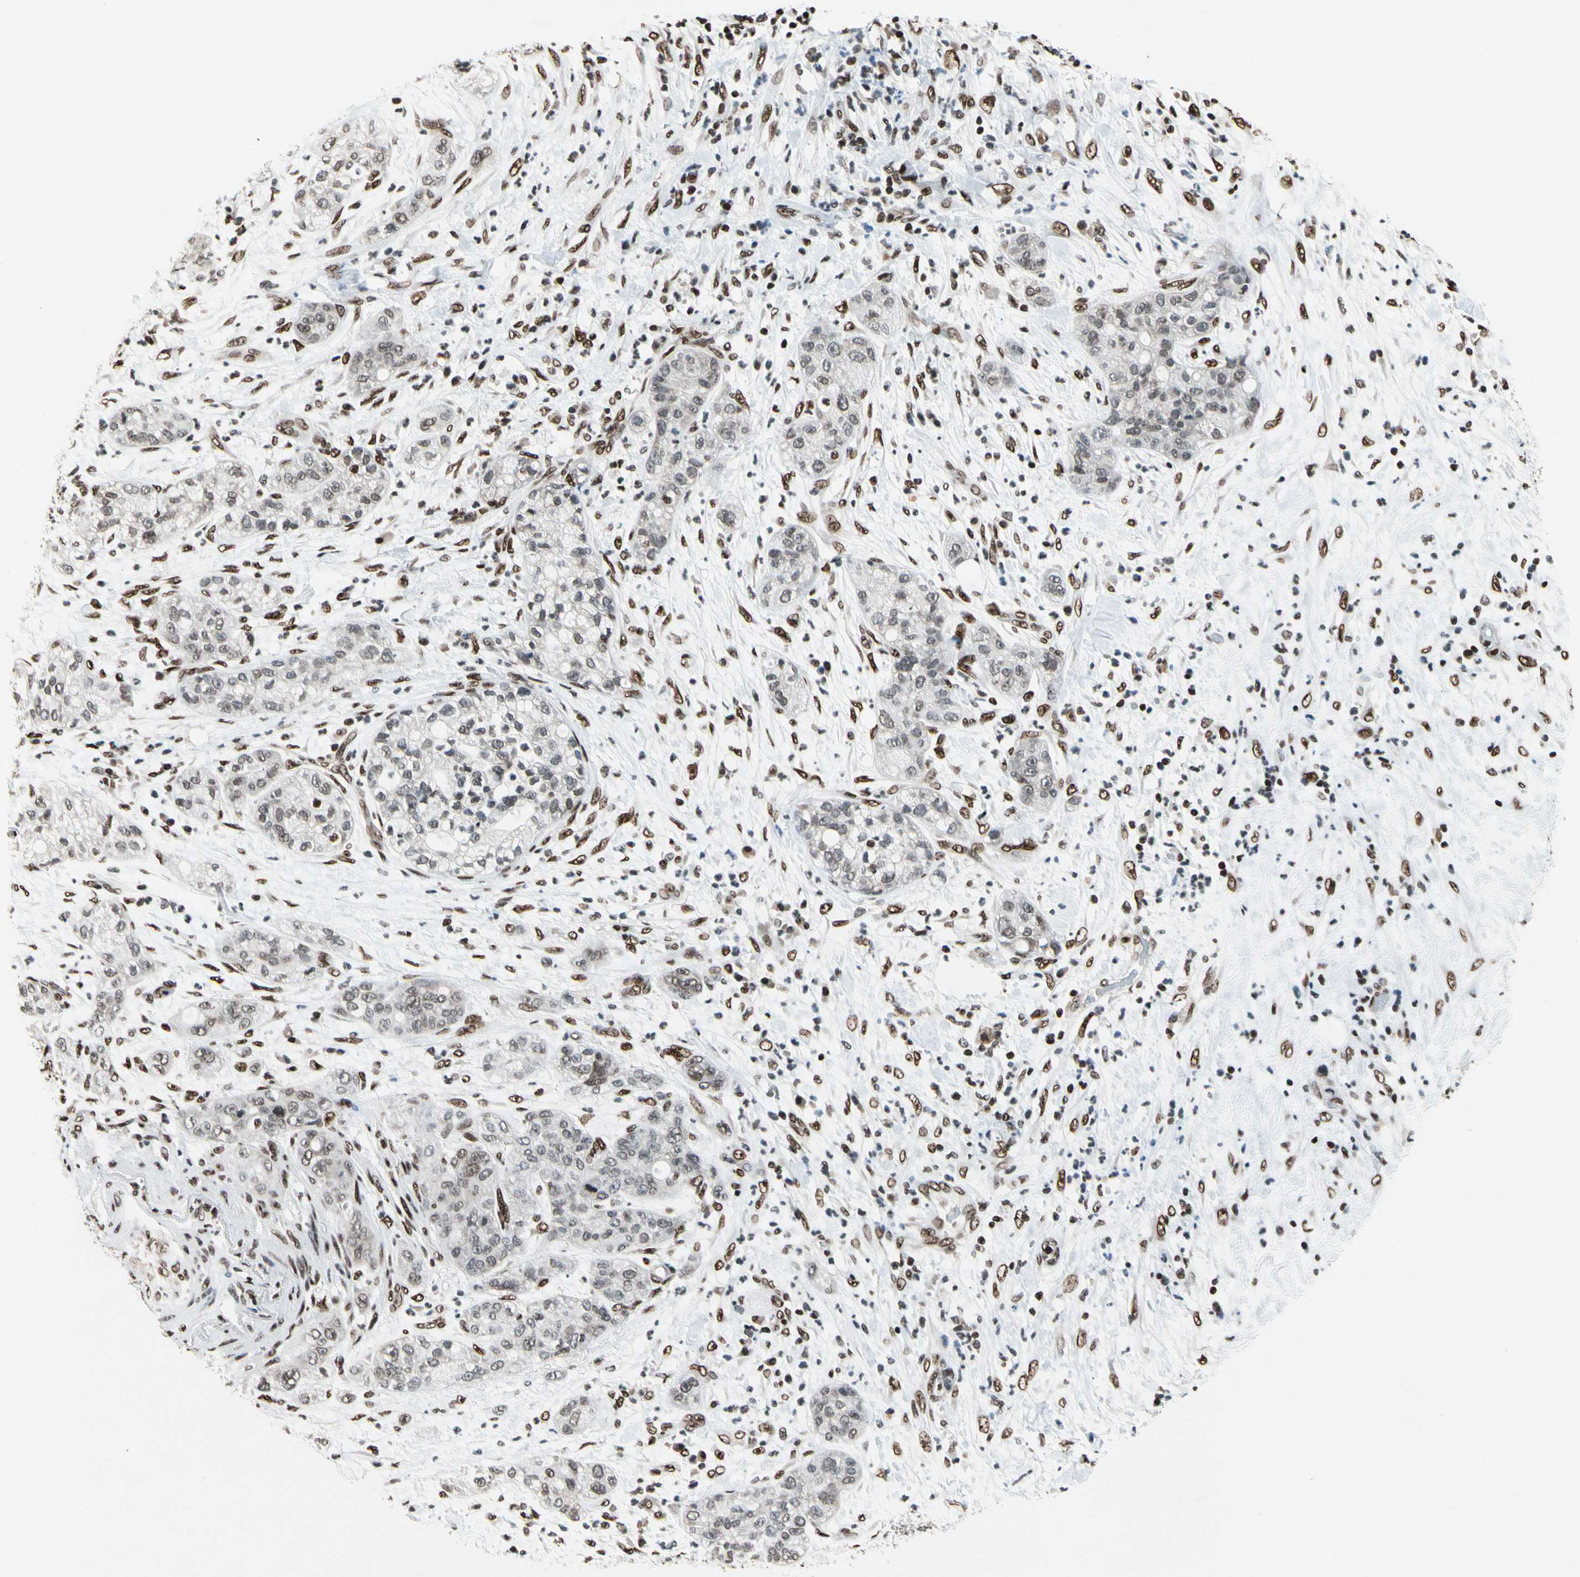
{"staining": {"intensity": "weak", "quantity": ">75%", "location": "nuclear"}, "tissue": "pancreatic cancer", "cell_type": "Tumor cells", "image_type": "cancer", "snomed": [{"axis": "morphology", "description": "Adenocarcinoma, NOS"}, {"axis": "topography", "description": "Pancreas"}], "caption": "Protein staining of pancreatic cancer (adenocarcinoma) tissue exhibits weak nuclear positivity in about >75% of tumor cells.", "gene": "RECQL", "patient": {"sex": "female", "age": 78}}